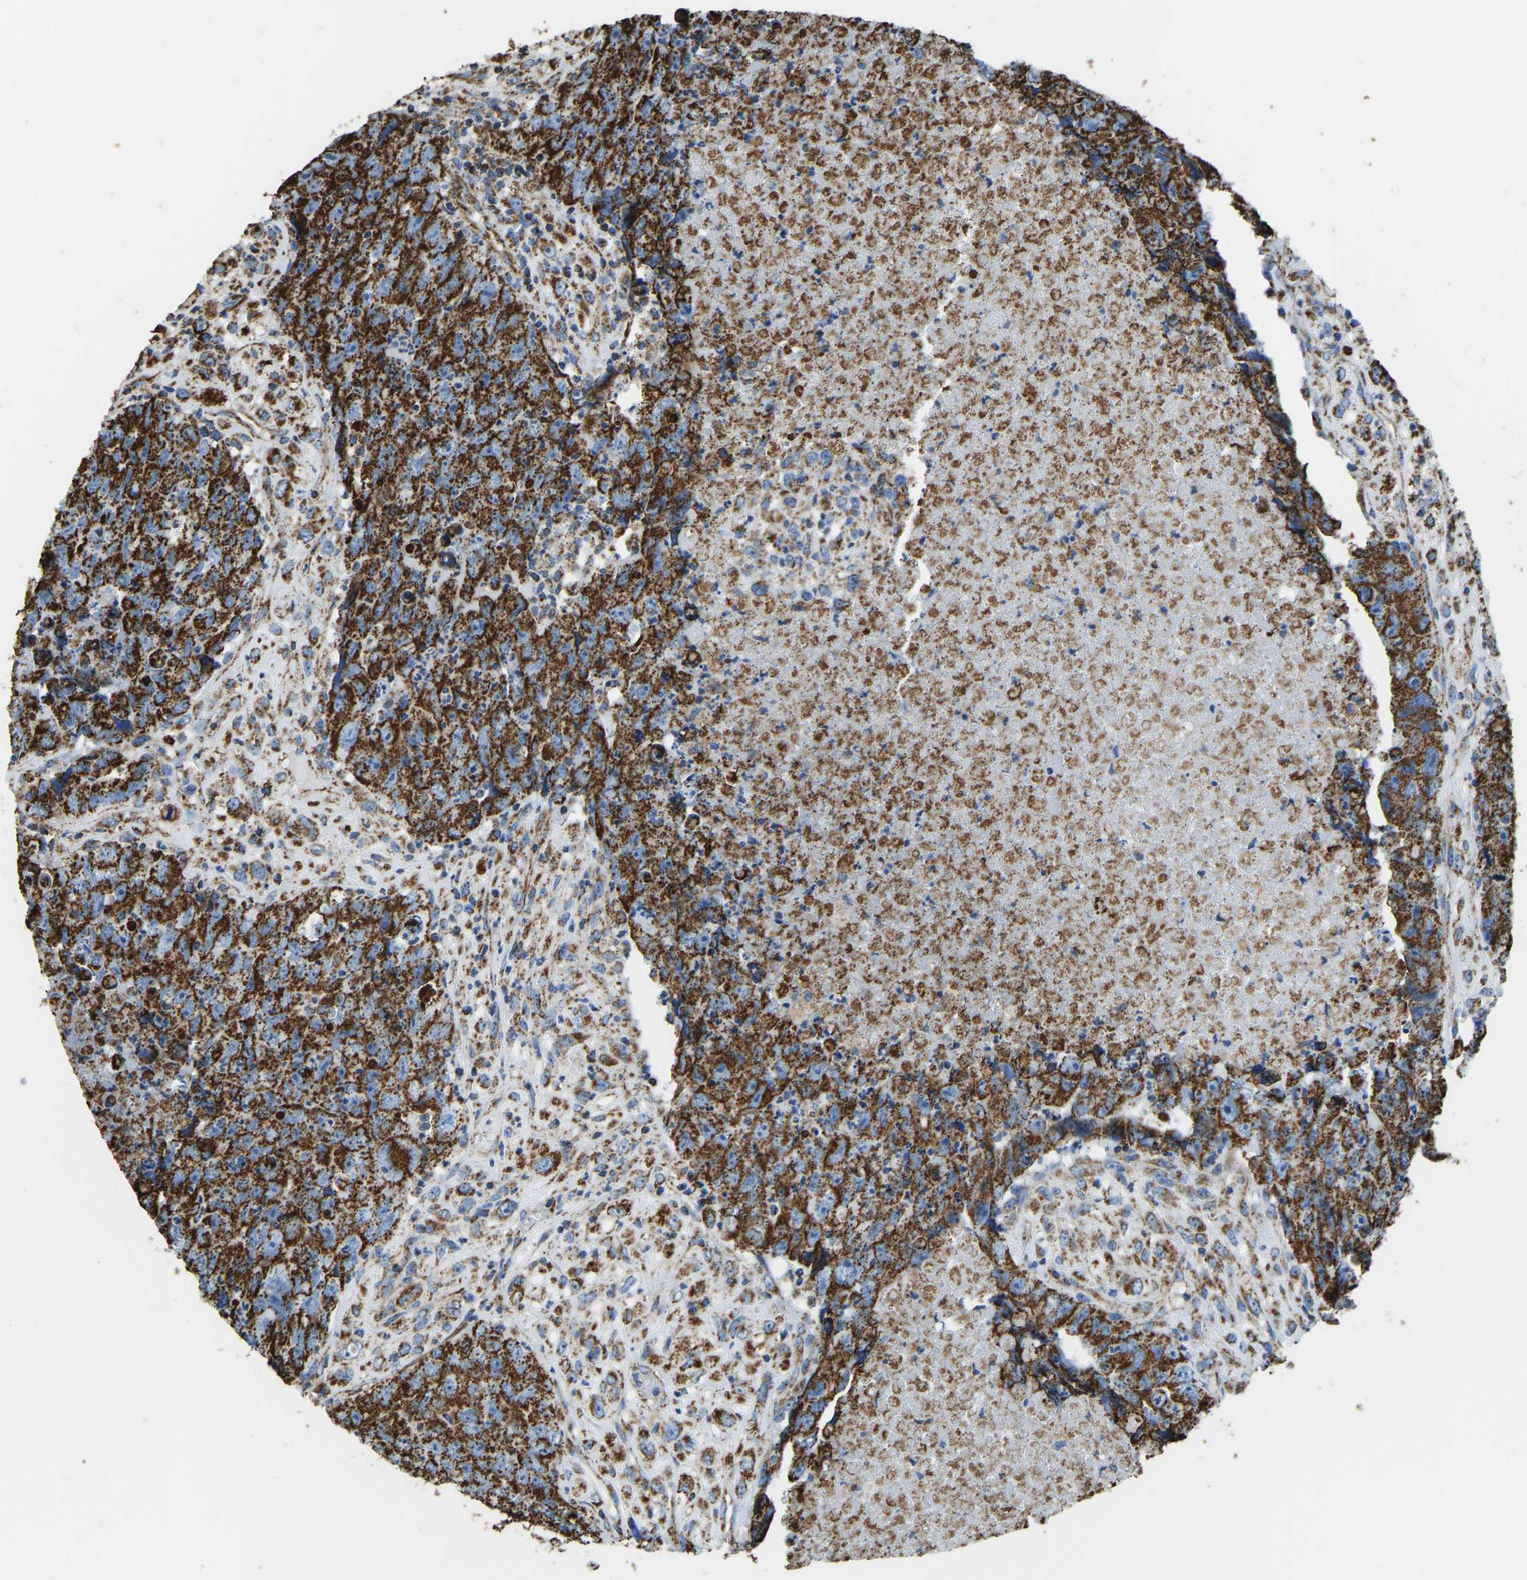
{"staining": {"intensity": "strong", "quantity": ">75%", "location": "cytoplasmic/membranous"}, "tissue": "testis cancer", "cell_type": "Tumor cells", "image_type": "cancer", "snomed": [{"axis": "morphology", "description": "Carcinoma, Embryonal, NOS"}, {"axis": "topography", "description": "Testis"}], "caption": "Protein staining reveals strong cytoplasmic/membranous staining in about >75% of tumor cells in testis cancer (embryonal carcinoma).", "gene": "IRX6", "patient": {"sex": "male", "age": 32}}